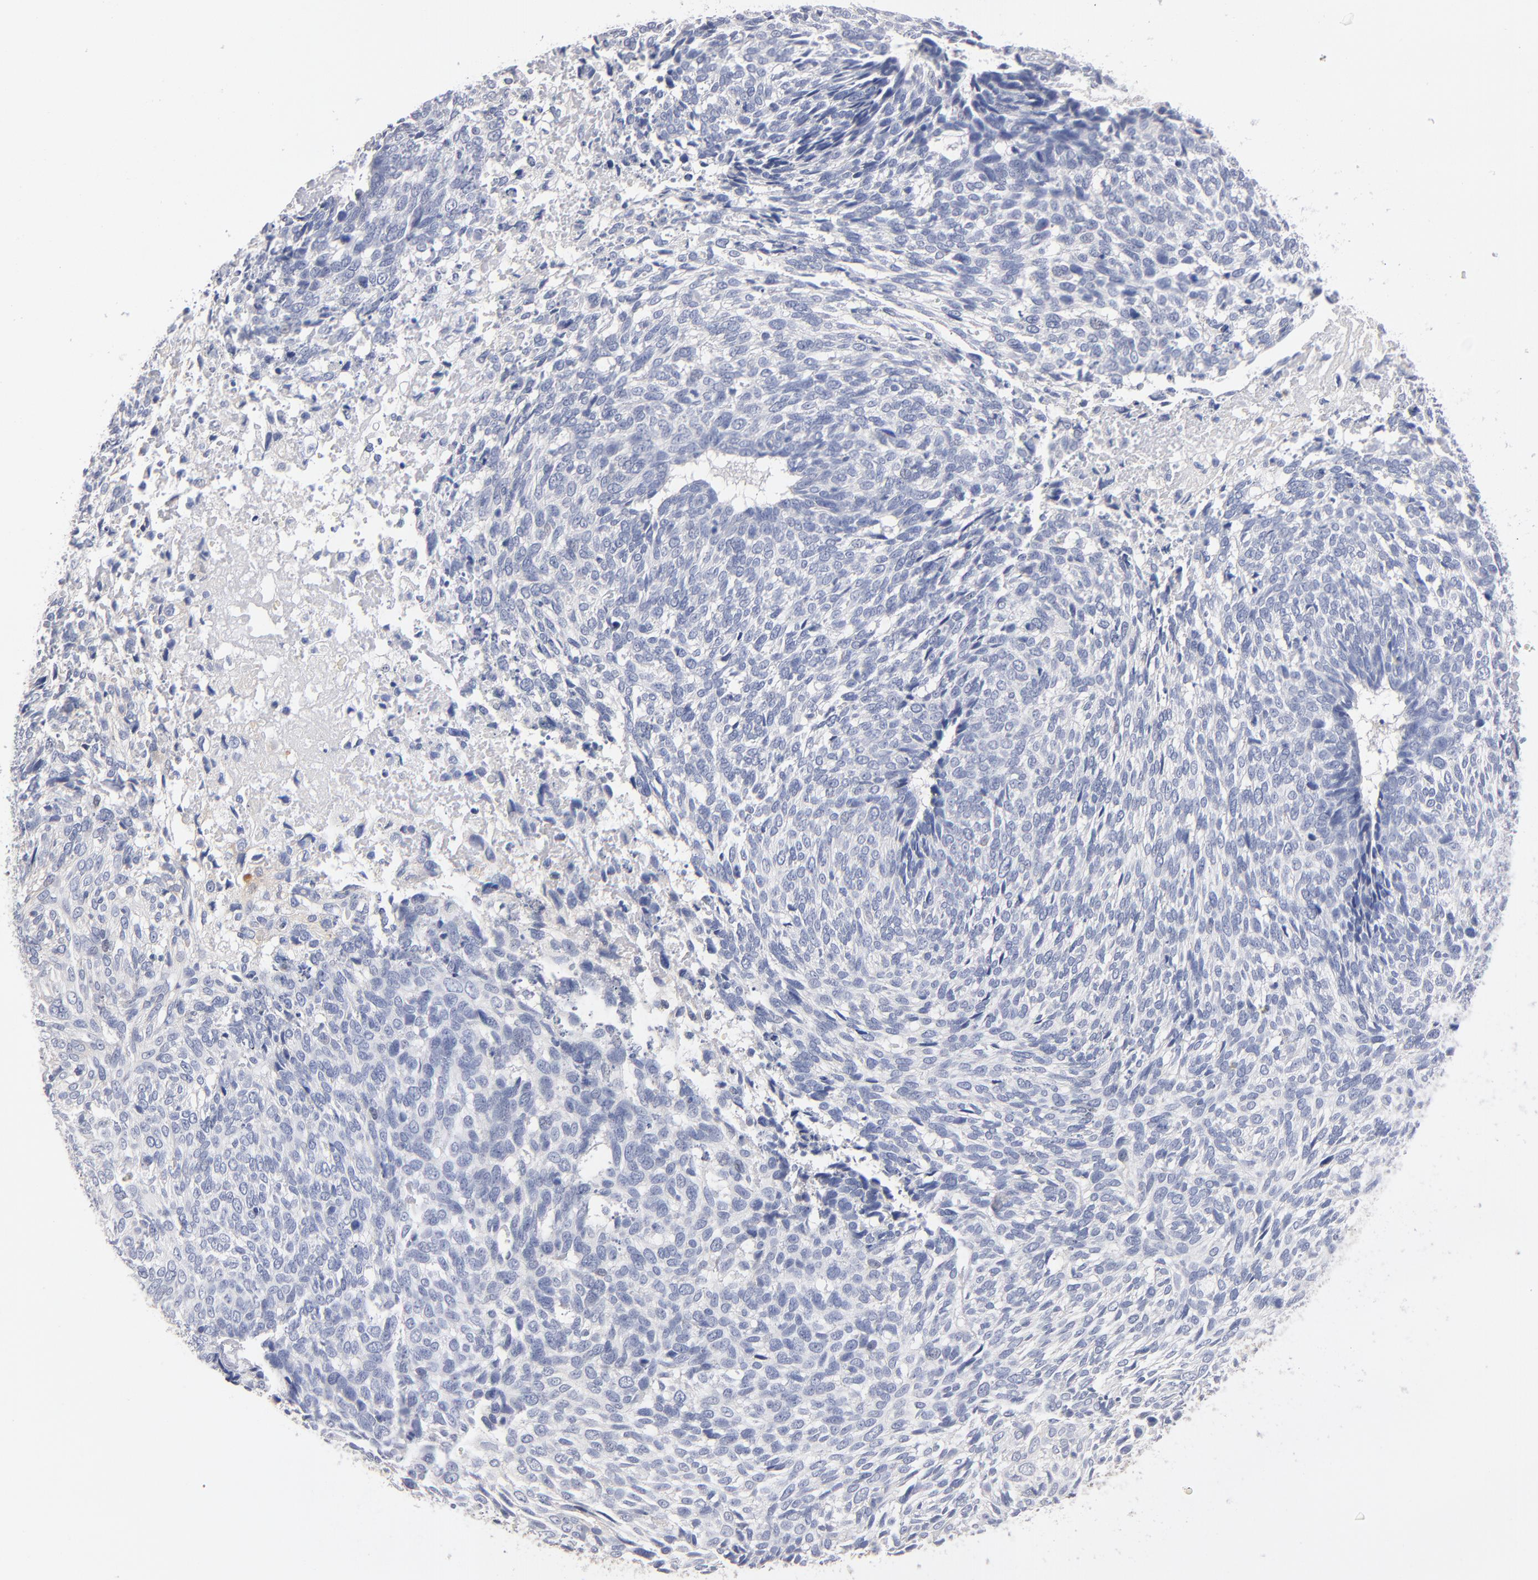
{"staining": {"intensity": "negative", "quantity": "none", "location": "none"}, "tissue": "skin cancer", "cell_type": "Tumor cells", "image_type": "cancer", "snomed": [{"axis": "morphology", "description": "Basal cell carcinoma"}, {"axis": "topography", "description": "Skin"}], "caption": "DAB immunohistochemical staining of skin basal cell carcinoma shows no significant positivity in tumor cells.", "gene": "PLSCR4", "patient": {"sex": "male", "age": 72}}